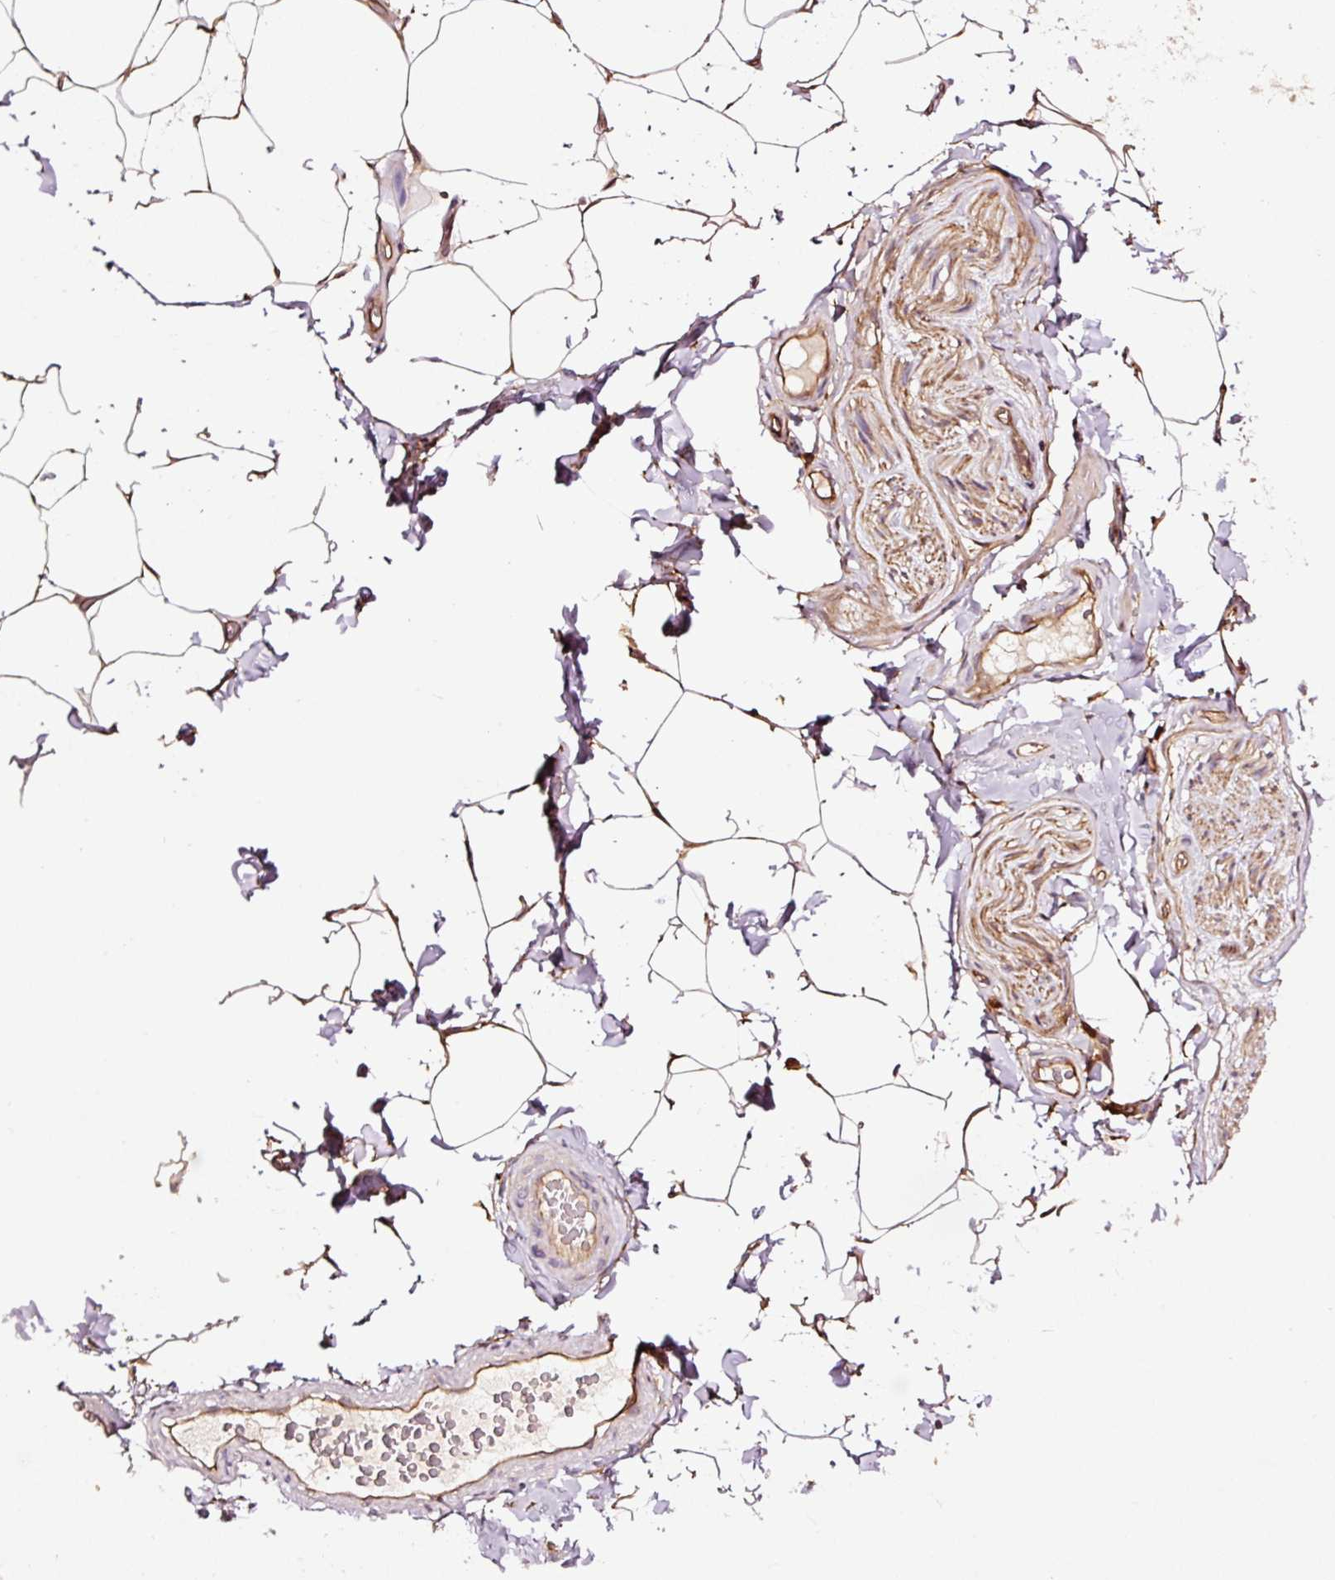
{"staining": {"intensity": "moderate", "quantity": "<25%", "location": "cytoplasmic/membranous"}, "tissue": "adipose tissue", "cell_type": "Adipocytes", "image_type": "normal", "snomed": [{"axis": "morphology", "description": "Normal tissue, NOS"}, {"axis": "topography", "description": "Vascular tissue"}, {"axis": "topography", "description": "Peripheral nerve tissue"}], "caption": "Immunohistochemical staining of normal adipose tissue shows <25% levels of moderate cytoplasmic/membranous protein positivity in about <25% of adipocytes. (DAB (3,3'-diaminobenzidine) IHC, brown staining for protein, blue staining for nuclei).", "gene": "METAP1", "patient": {"sex": "male", "age": 41}}